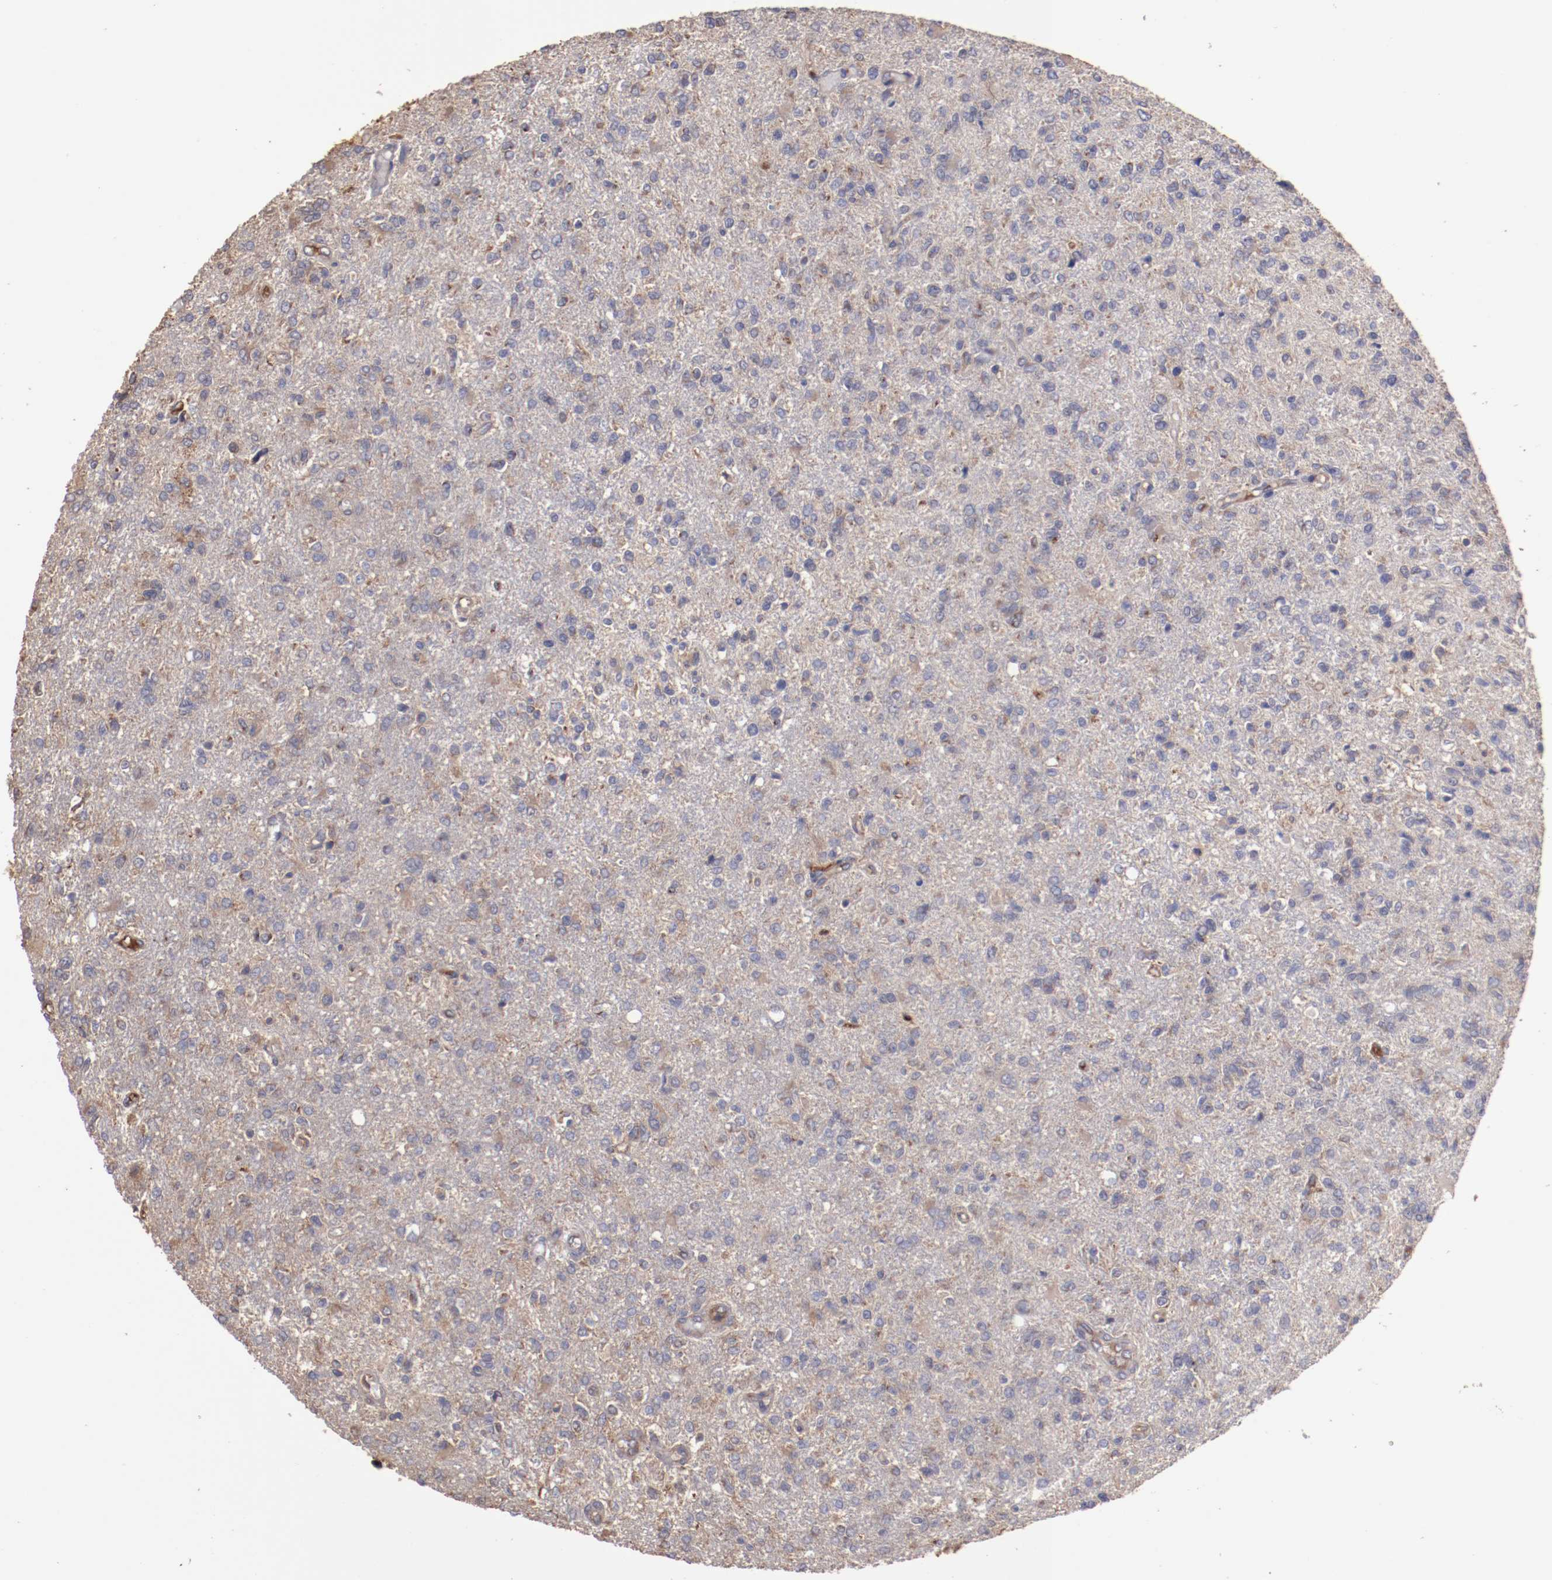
{"staining": {"intensity": "weak", "quantity": "25%-75%", "location": "cytoplasmic/membranous"}, "tissue": "glioma", "cell_type": "Tumor cells", "image_type": "cancer", "snomed": [{"axis": "morphology", "description": "Glioma, malignant, High grade"}, {"axis": "topography", "description": "Cerebral cortex"}], "caption": "Immunohistochemical staining of human glioma demonstrates low levels of weak cytoplasmic/membranous positivity in about 25%-75% of tumor cells. Nuclei are stained in blue.", "gene": "NFKBIE", "patient": {"sex": "male", "age": 76}}